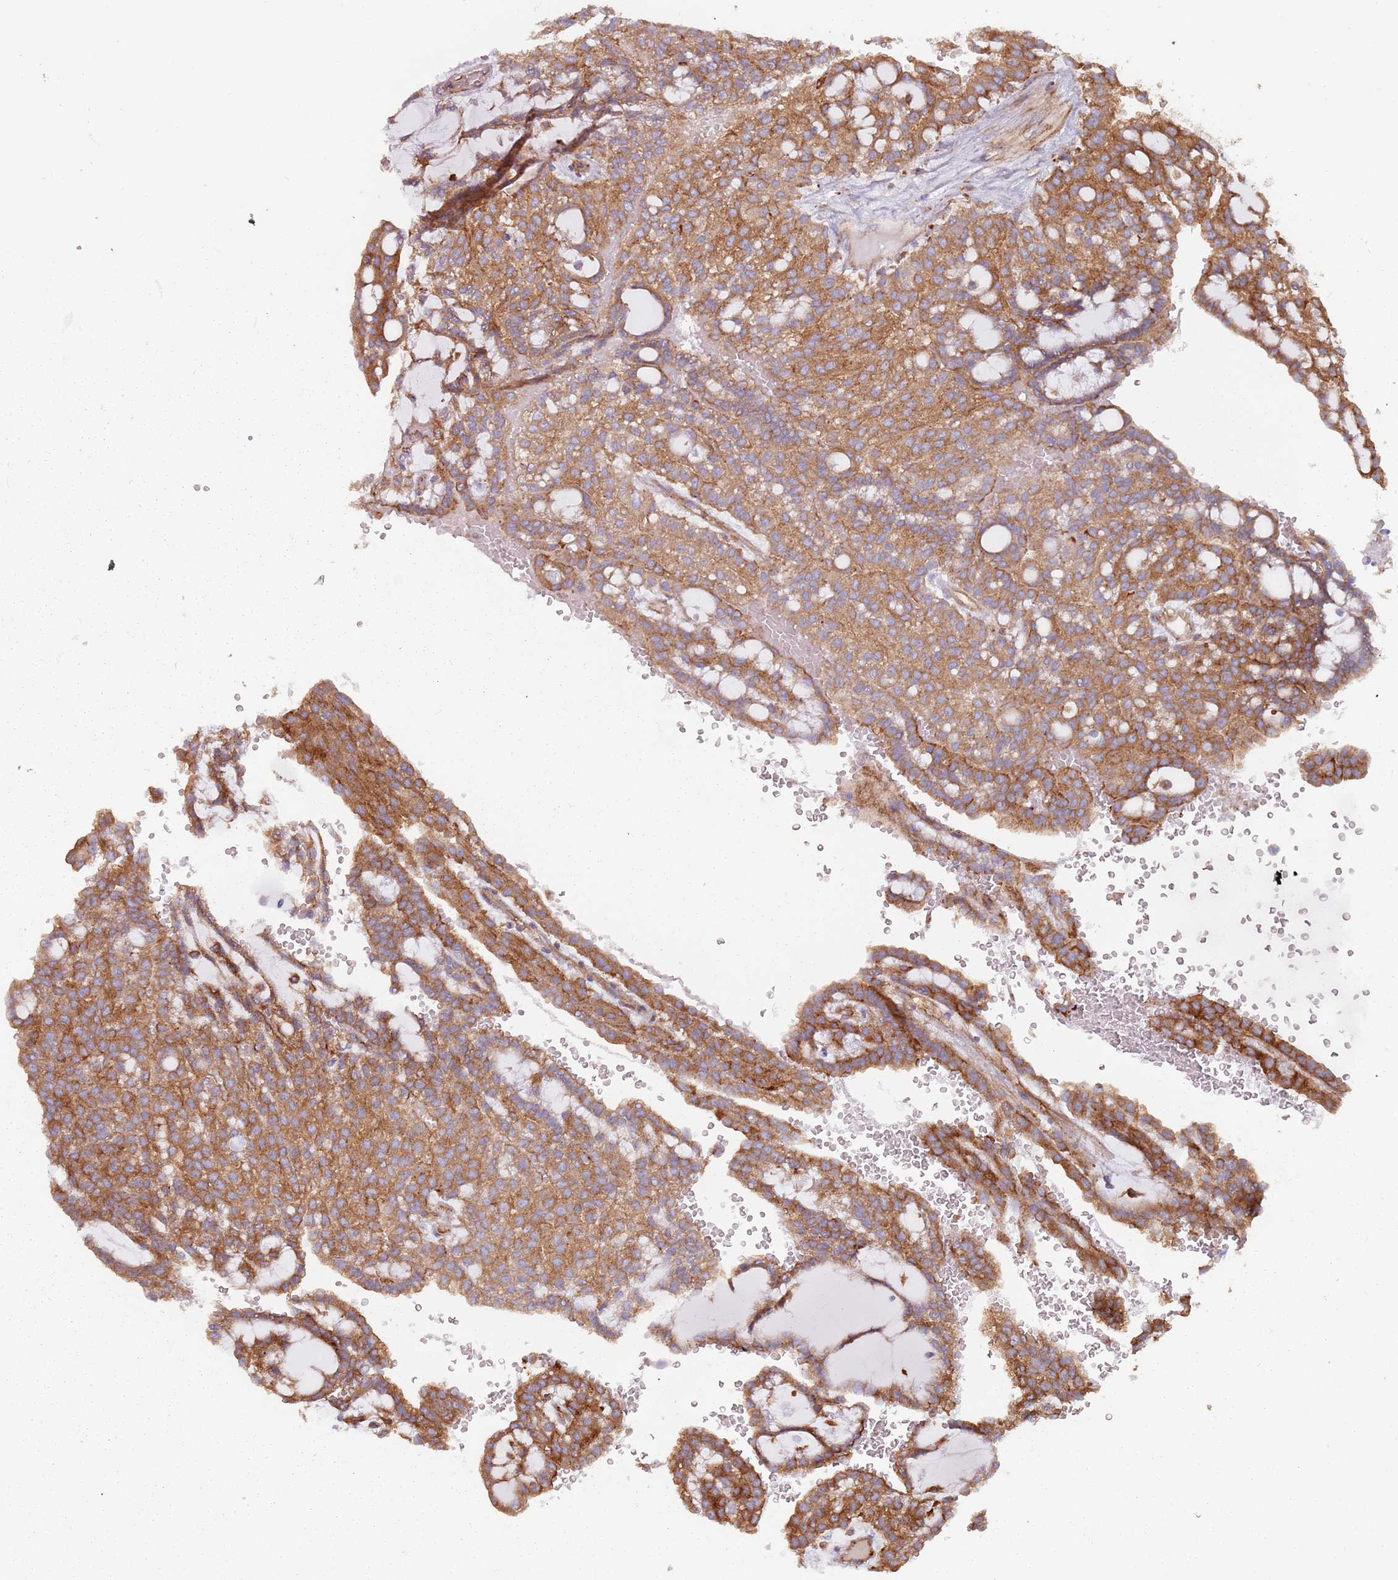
{"staining": {"intensity": "strong", "quantity": ">75%", "location": "cytoplasmic/membranous"}, "tissue": "renal cancer", "cell_type": "Tumor cells", "image_type": "cancer", "snomed": [{"axis": "morphology", "description": "Adenocarcinoma, NOS"}, {"axis": "topography", "description": "Kidney"}], "caption": "An image of renal cancer stained for a protein displays strong cytoplasmic/membranous brown staining in tumor cells. (Brightfield microscopy of DAB IHC at high magnification).", "gene": "TPD52L2", "patient": {"sex": "male", "age": 63}}